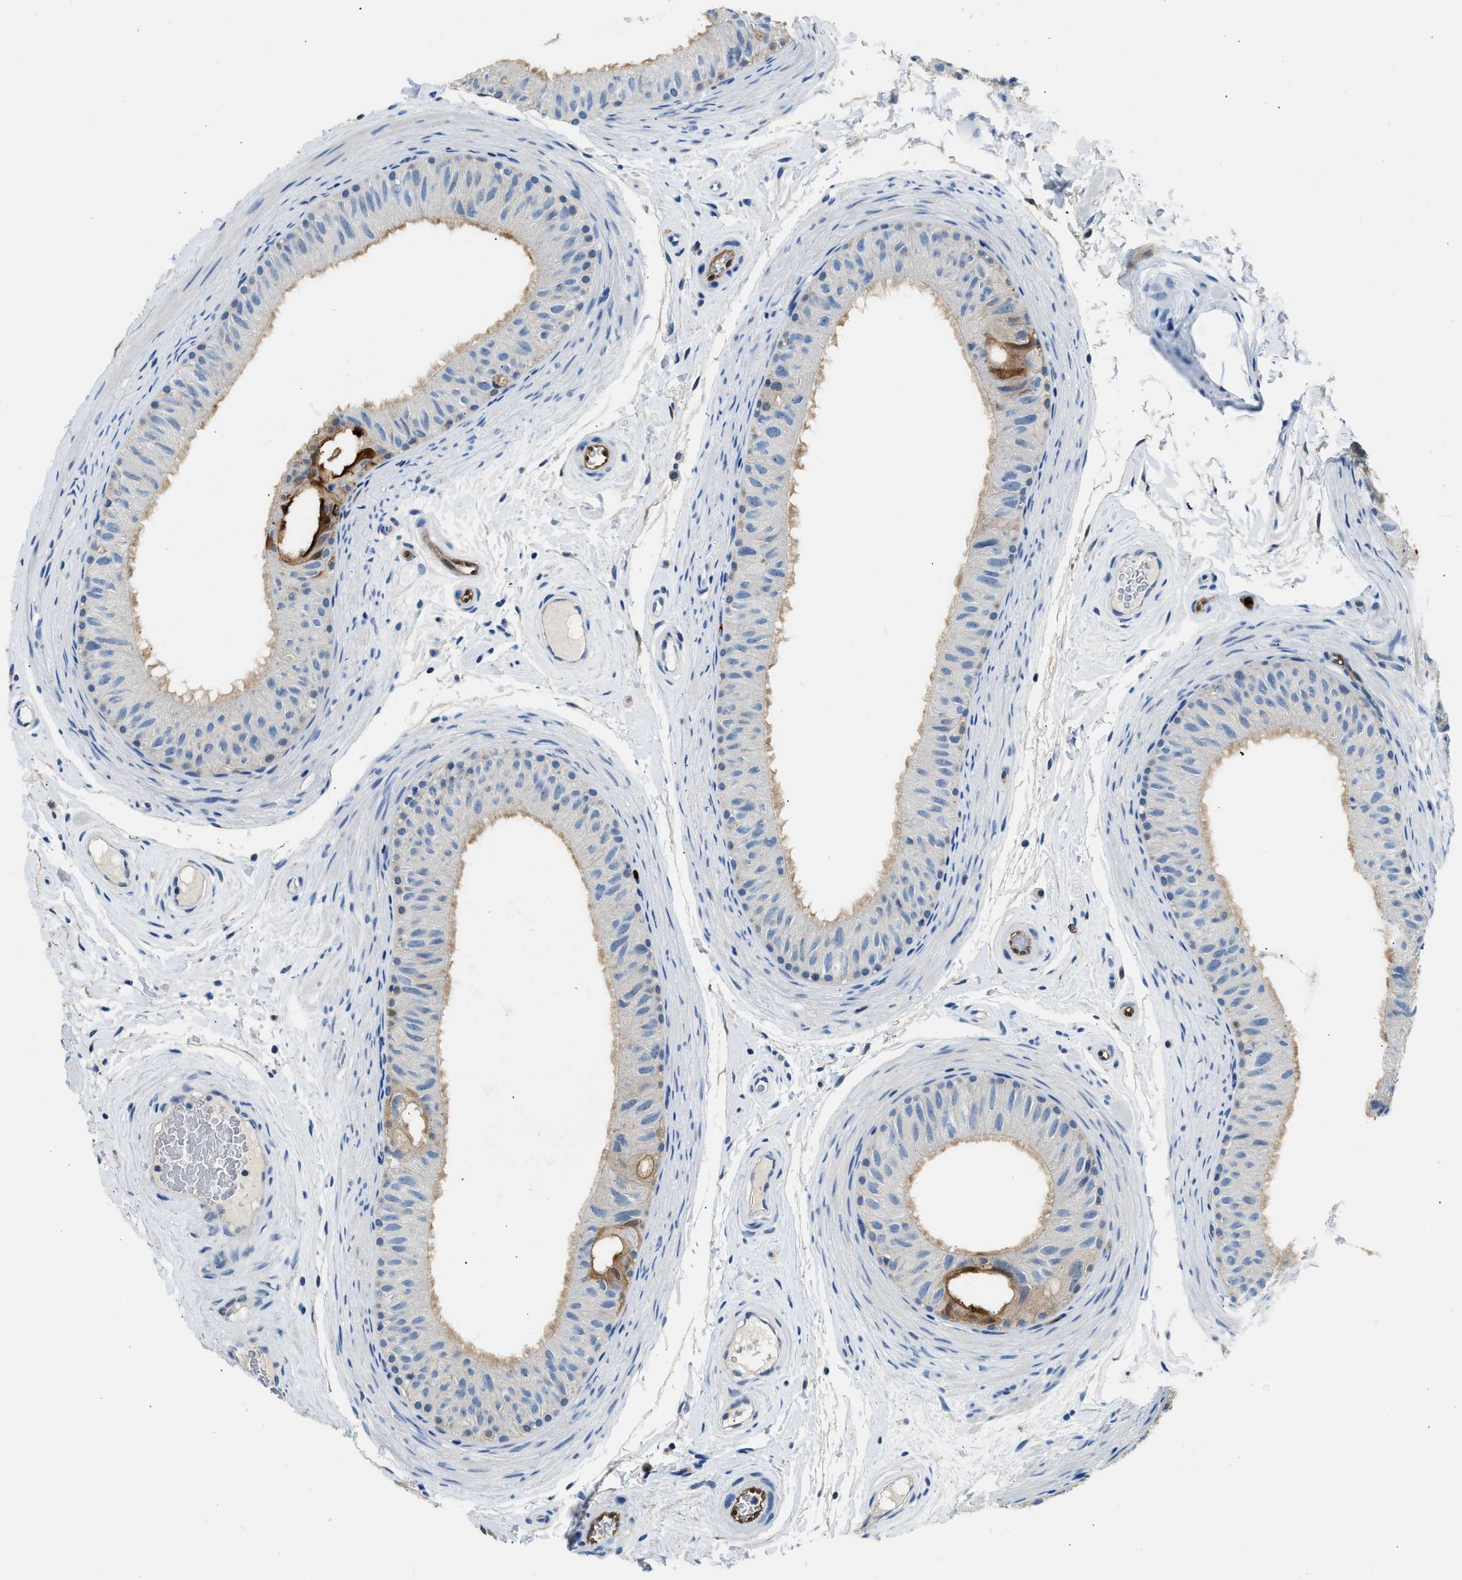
{"staining": {"intensity": "moderate", "quantity": "<25%", "location": "cytoplasmic/membranous"}, "tissue": "epididymis", "cell_type": "Glandular cells", "image_type": "normal", "snomed": [{"axis": "morphology", "description": "Normal tissue, NOS"}, {"axis": "topography", "description": "Epididymis"}], "caption": "A brown stain highlights moderate cytoplasmic/membranous expression of a protein in glandular cells of benign epididymis.", "gene": "ANXA3", "patient": {"sex": "male", "age": 34}}